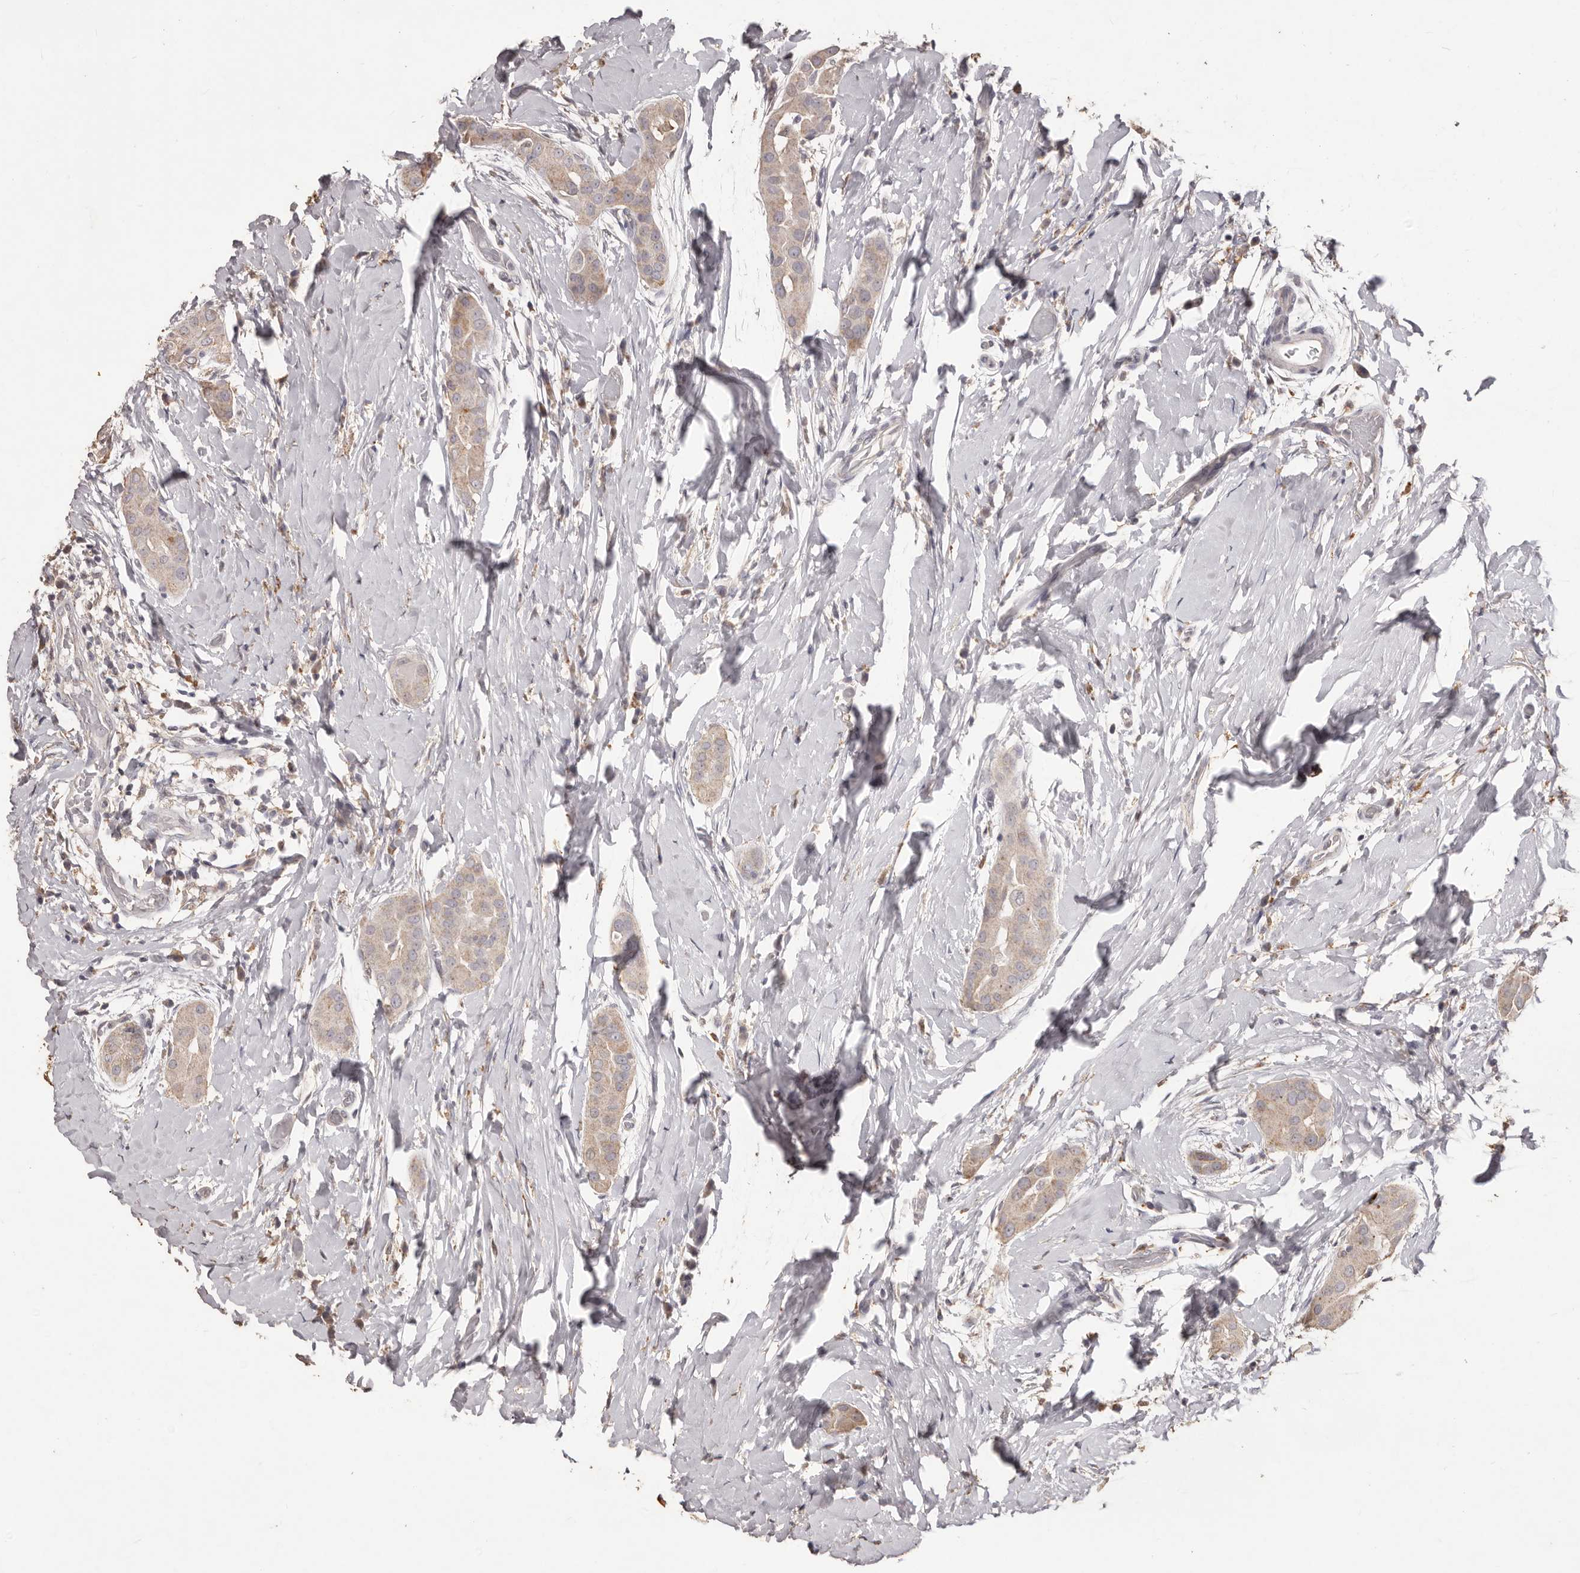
{"staining": {"intensity": "weak", "quantity": "25%-75%", "location": "cytoplasmic/membranous"}, "tissue": "thyroid cancer", "cell_type": "Tumor cells", "image_type": "cancer", "snomed": [{"axis": "morphology", "description": "Papillary adenocarcinoma, NOS"}, {"axis": "topography", "description": "Thyroid gland"}], "caption": "Thyroid cancer (papillary adenocarcinoma) stained for a protein displays weak cytoplasmic/membranous positivity in tumor cells.", "gene": "PRSS27", "patient": {"sex": "male", "age": 33}}